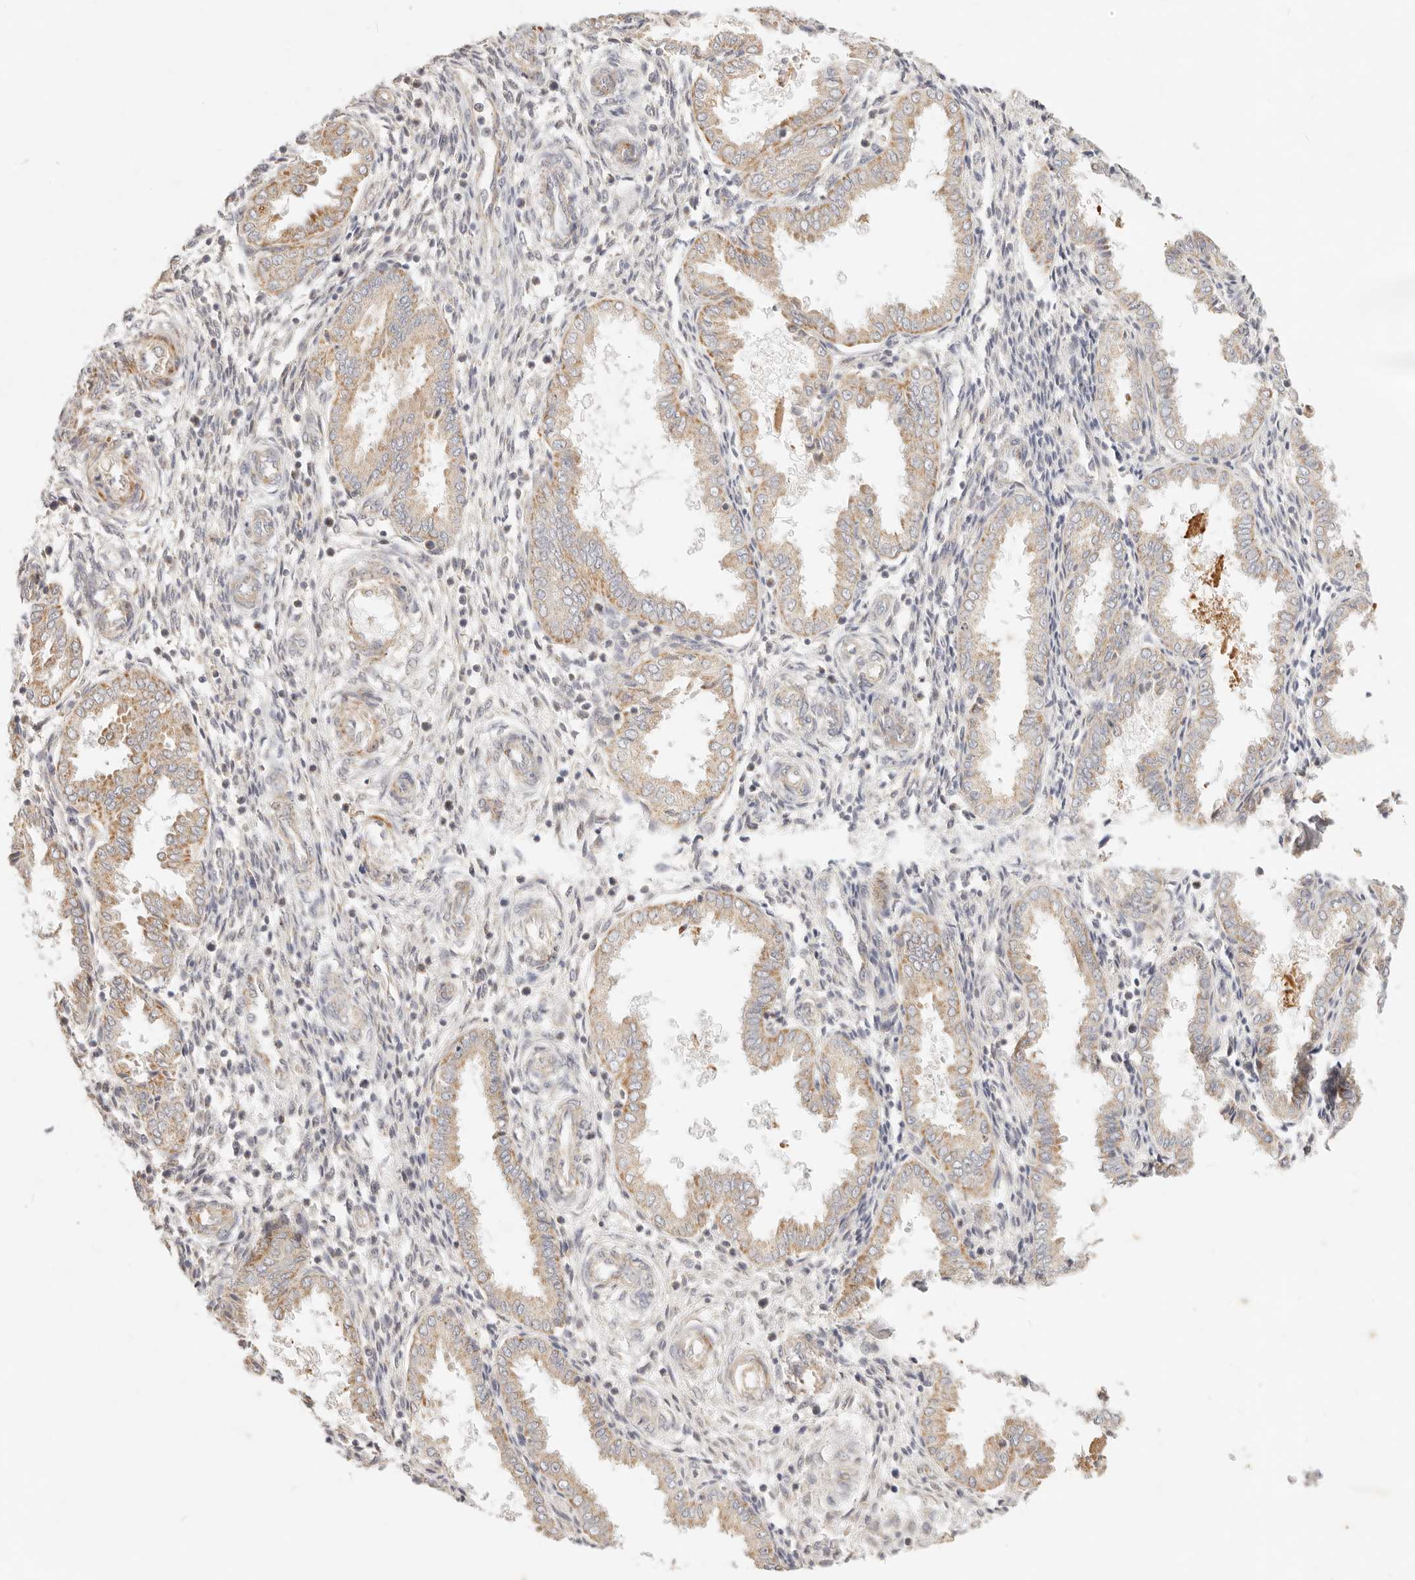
{"staining": {"intensity": "negative", "quantity": "none", "location": "none"}, "tissue": "endometrium", "cell_type": "Cells in endometrial stroma", "image_type": "normal", "snomed": [{"axis": "morphology", "description": "Normal tissue, NOS"}, {"axis": "topography", "description": "Endometrium"}], "caption": "This photomicrograph is of normal endometrium stained with IHC to label a protein in brown with the nuclei are counter-stained blue. There is no staining in cells in endometrial stroma. The staining was performed using DAB to visualize the protein expression in brown, while the nuclei were stained in blue with hematoxylin (Magnification: 20x).", "gene": "RUBCNL", "patient": {"sex": "female", "age": 33}}